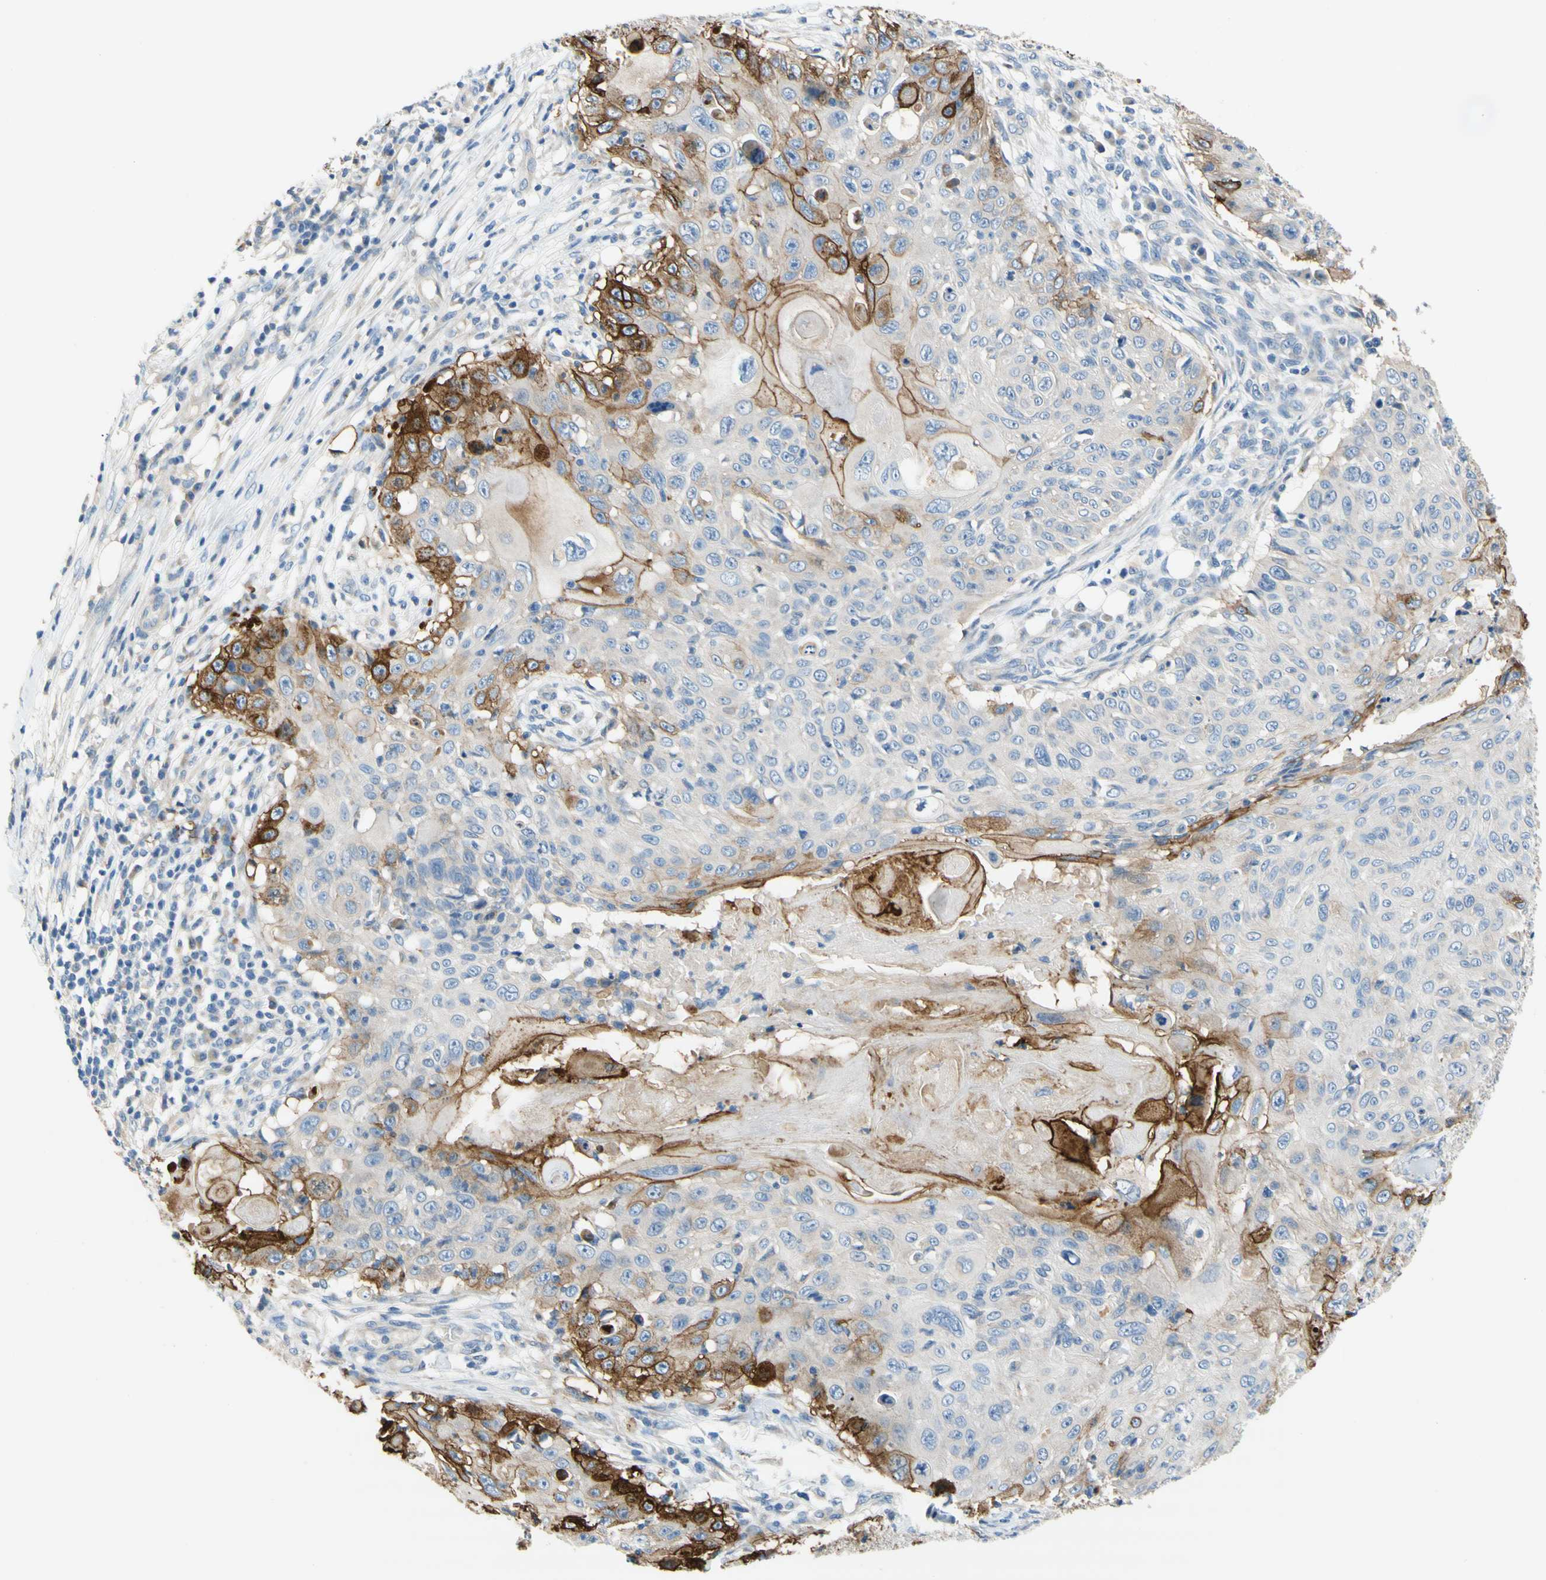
{"staining": {"intensity": "strong", "quantity": "25%-75%", "location": "cytoplasmic/membranous"}, "tissue": "skin cancer", "cell_type": "Tumor cells", "image_type": "cancer", "snomed": [{"axis": "morphology", "description": "Squamous cell carcinoma, NOS"}, {"axis": "topography", "description": "Skin"}], "caption": "DAB (3,3'-diaminobenzidine) immunohistochemical staining of human squamous cell carcinoma (skin) reveals strong cytoplasmic/membranous protein staining in approximately 25%-75% of tumor cells. The staining is performed using DAB (3,3'-diaminobenzidine) brown chromogen to label protein expression. The nuclei are counter-stained blue using hematoxylin.", "gene": "F3", "patient": {"sex": "male", "age": 86}}